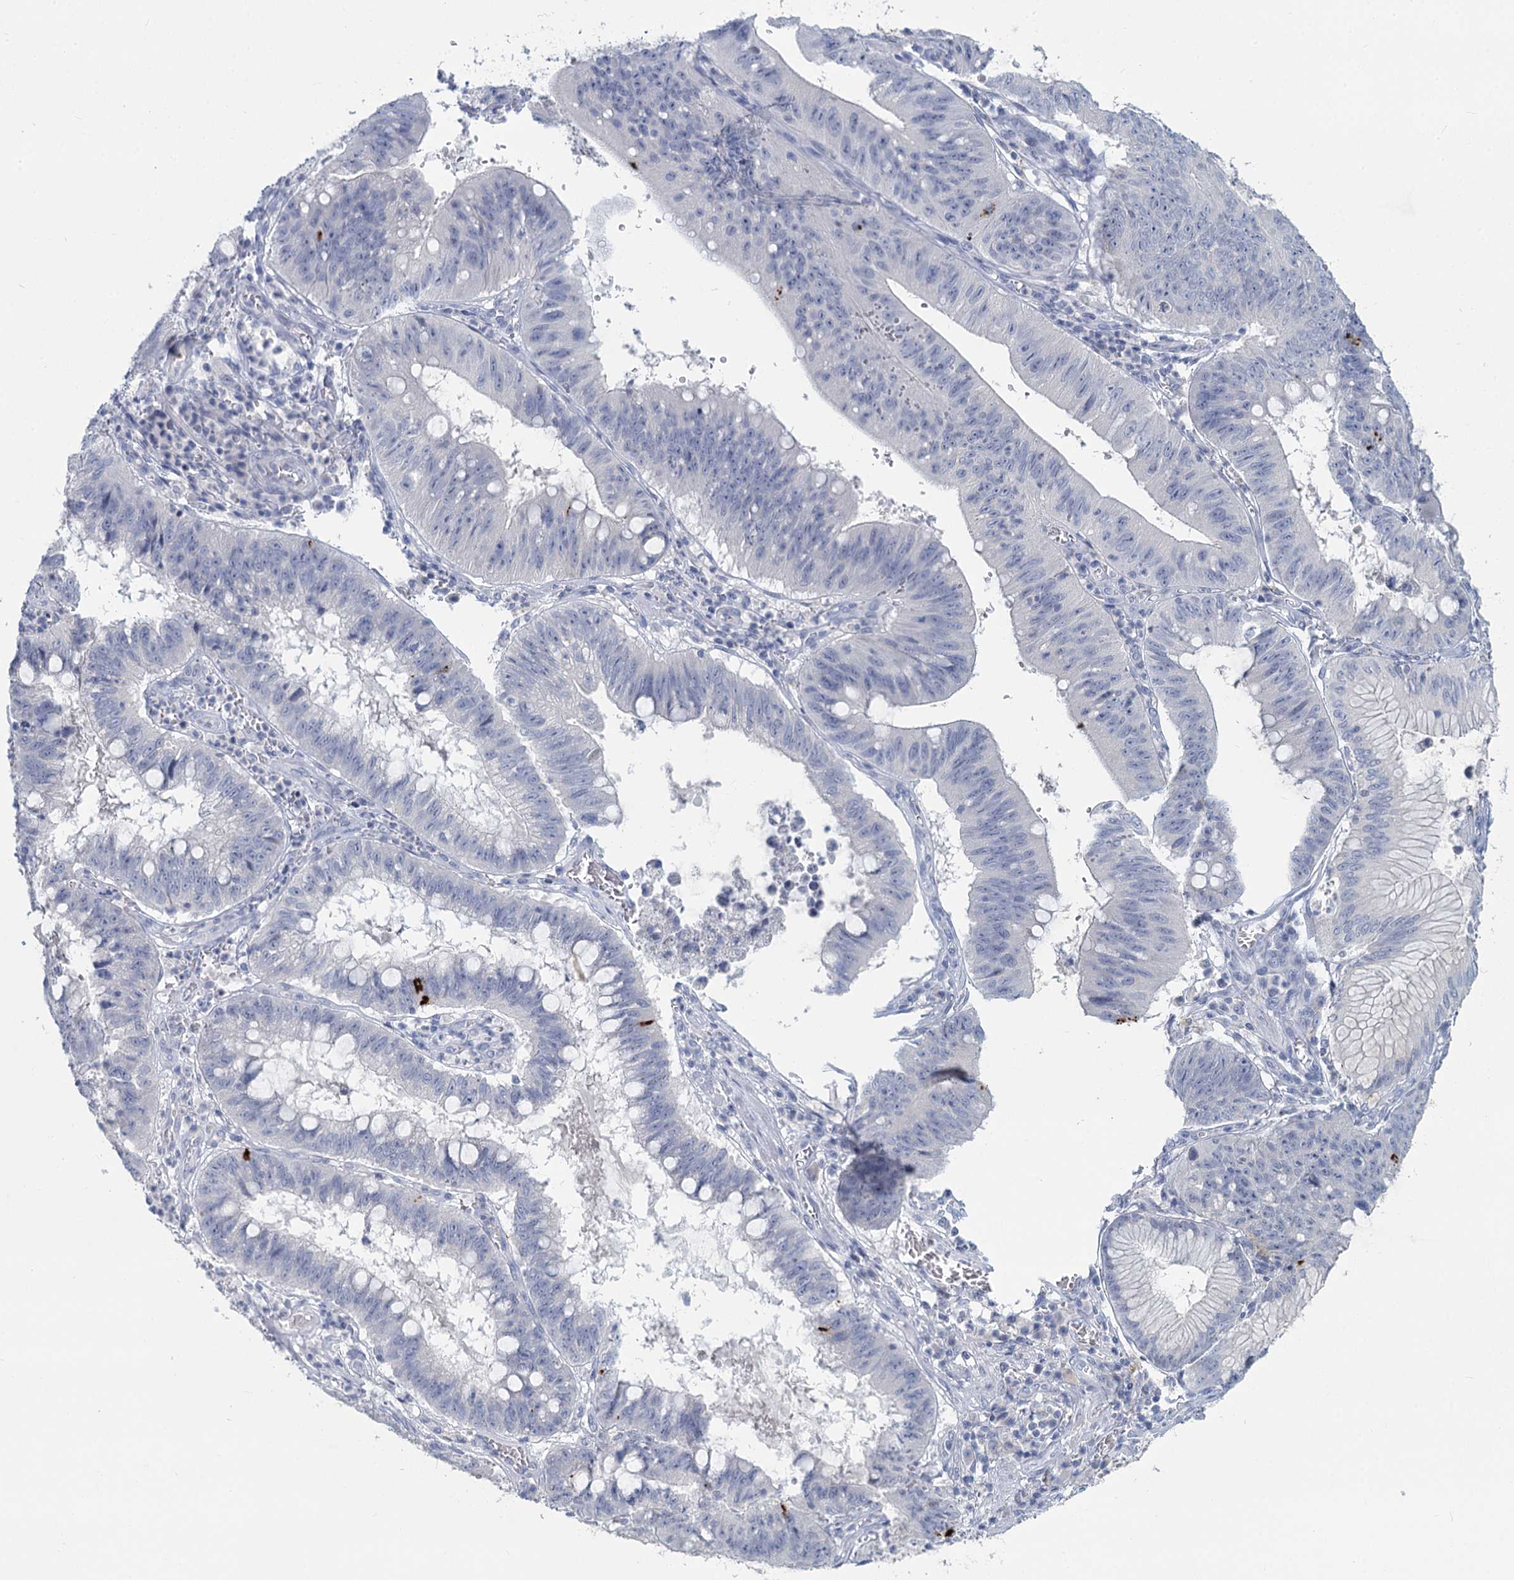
{"staining": {"intensity": "negative", "quantity": "none", "location": "none"}, "tissue": "stomach cancer", "cell_type": "Tumor cells", "image_type": "cancer", "snomed": [{"axis": "morphology", "description": "Adenocarcinoma, NOS"}, {"axis": "topography", "description": "Stomach"}], "caption": "High power microscopy histopathology image of an immunohistochemistry histopathology image of adenocarcinoma (stomach), revealing no significant positivity in tumor cells.", "gene": "CHGA", "patient": {"sex": "male", "age": 59}}